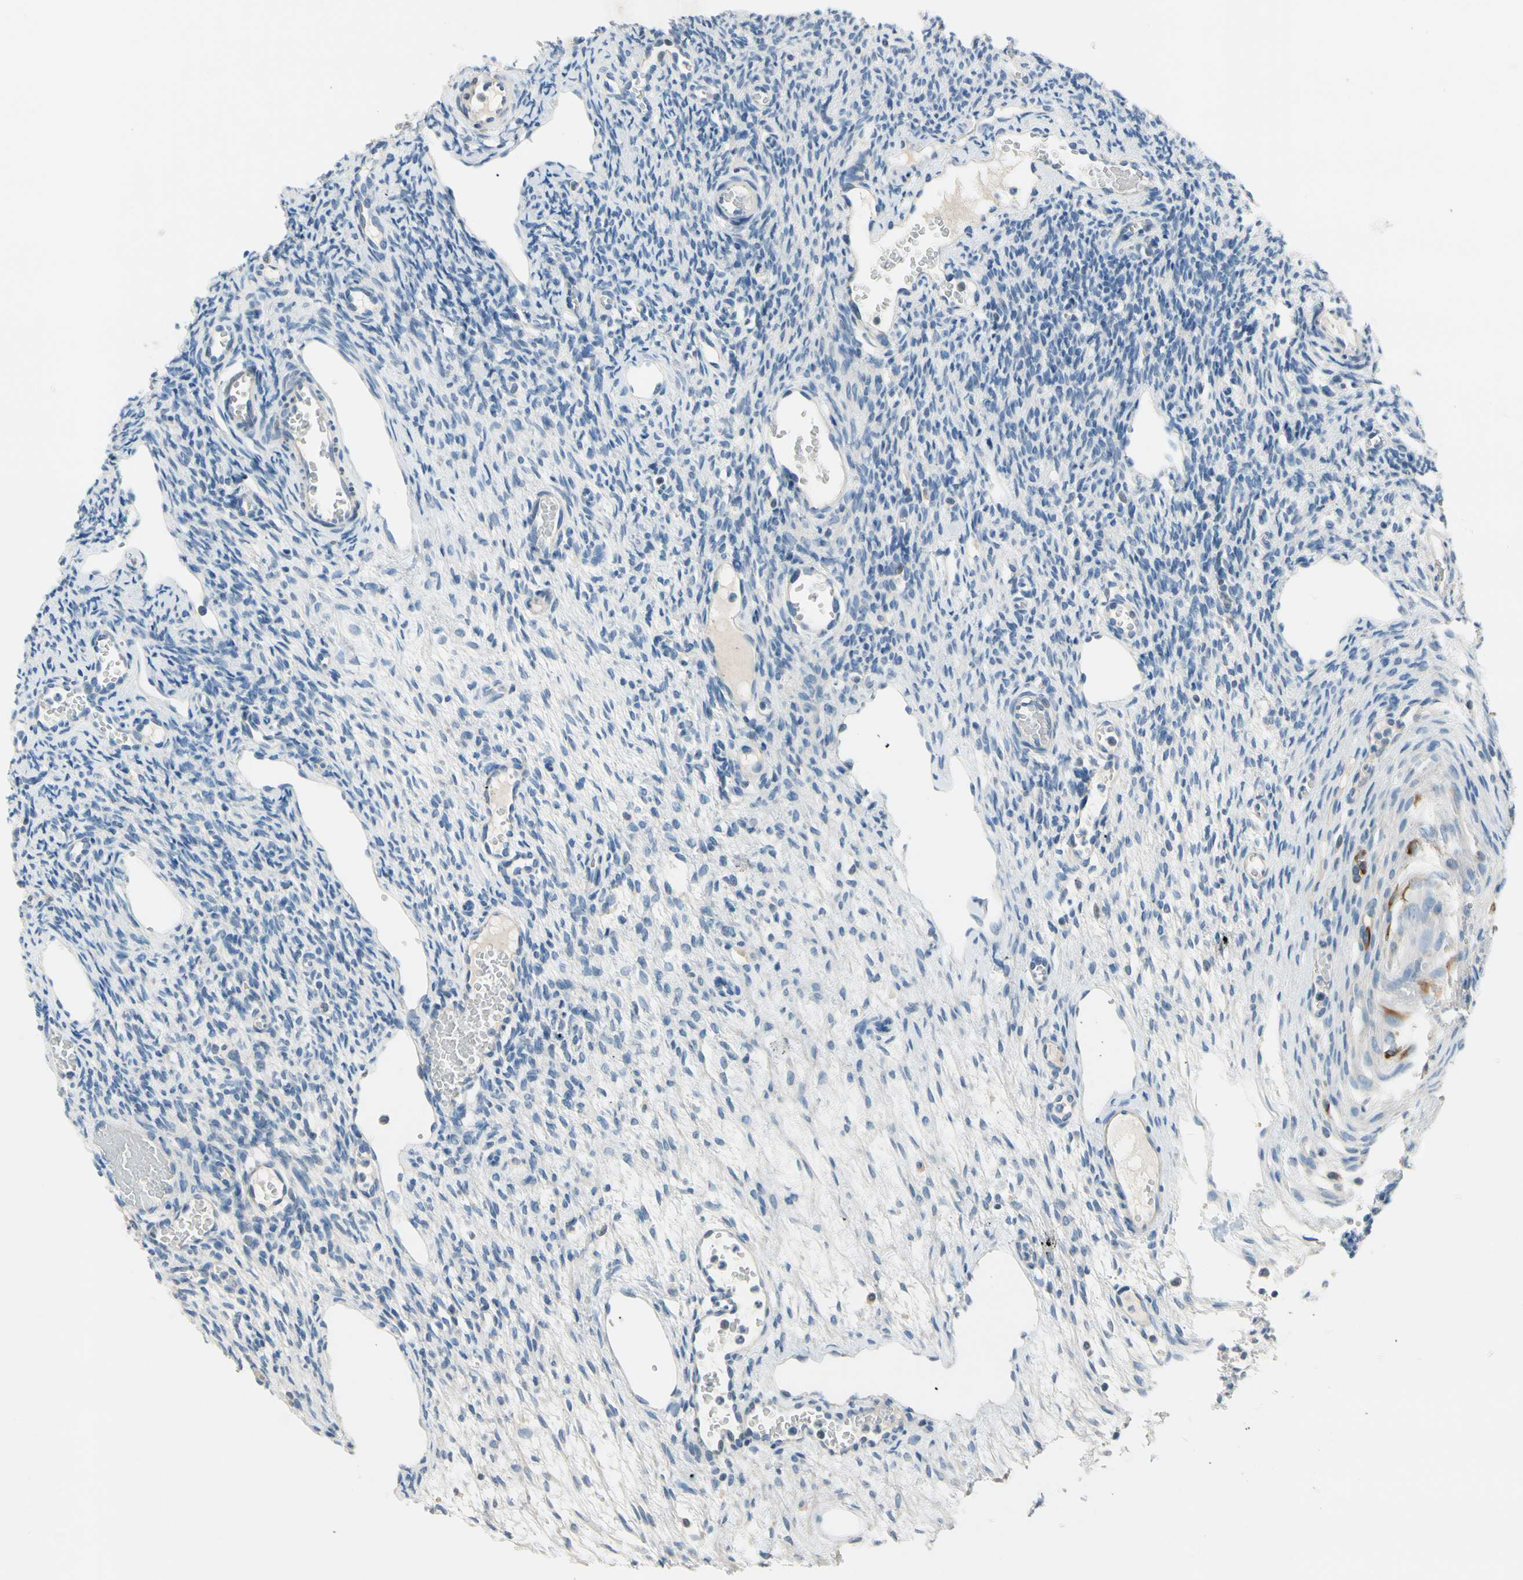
{"staining": {"intensity": "negative", "quantity": "none", "location": "none"}, "tissue": "ovary", "cell_type": "Ovarian stroma cells", "image_type": "normal", "snomed": [{"axis": "morphology", "description": "Normal tissue, NOS"}, {"axis": "topography", "description": "Ovary"}], "caption": "This is an immunohistochemistry photomicrograph of benign ovary. There is no positivity in ovarian stroma cells.", "gene": "CKAP2", "patient": {"sex": "female", "age": 33}}